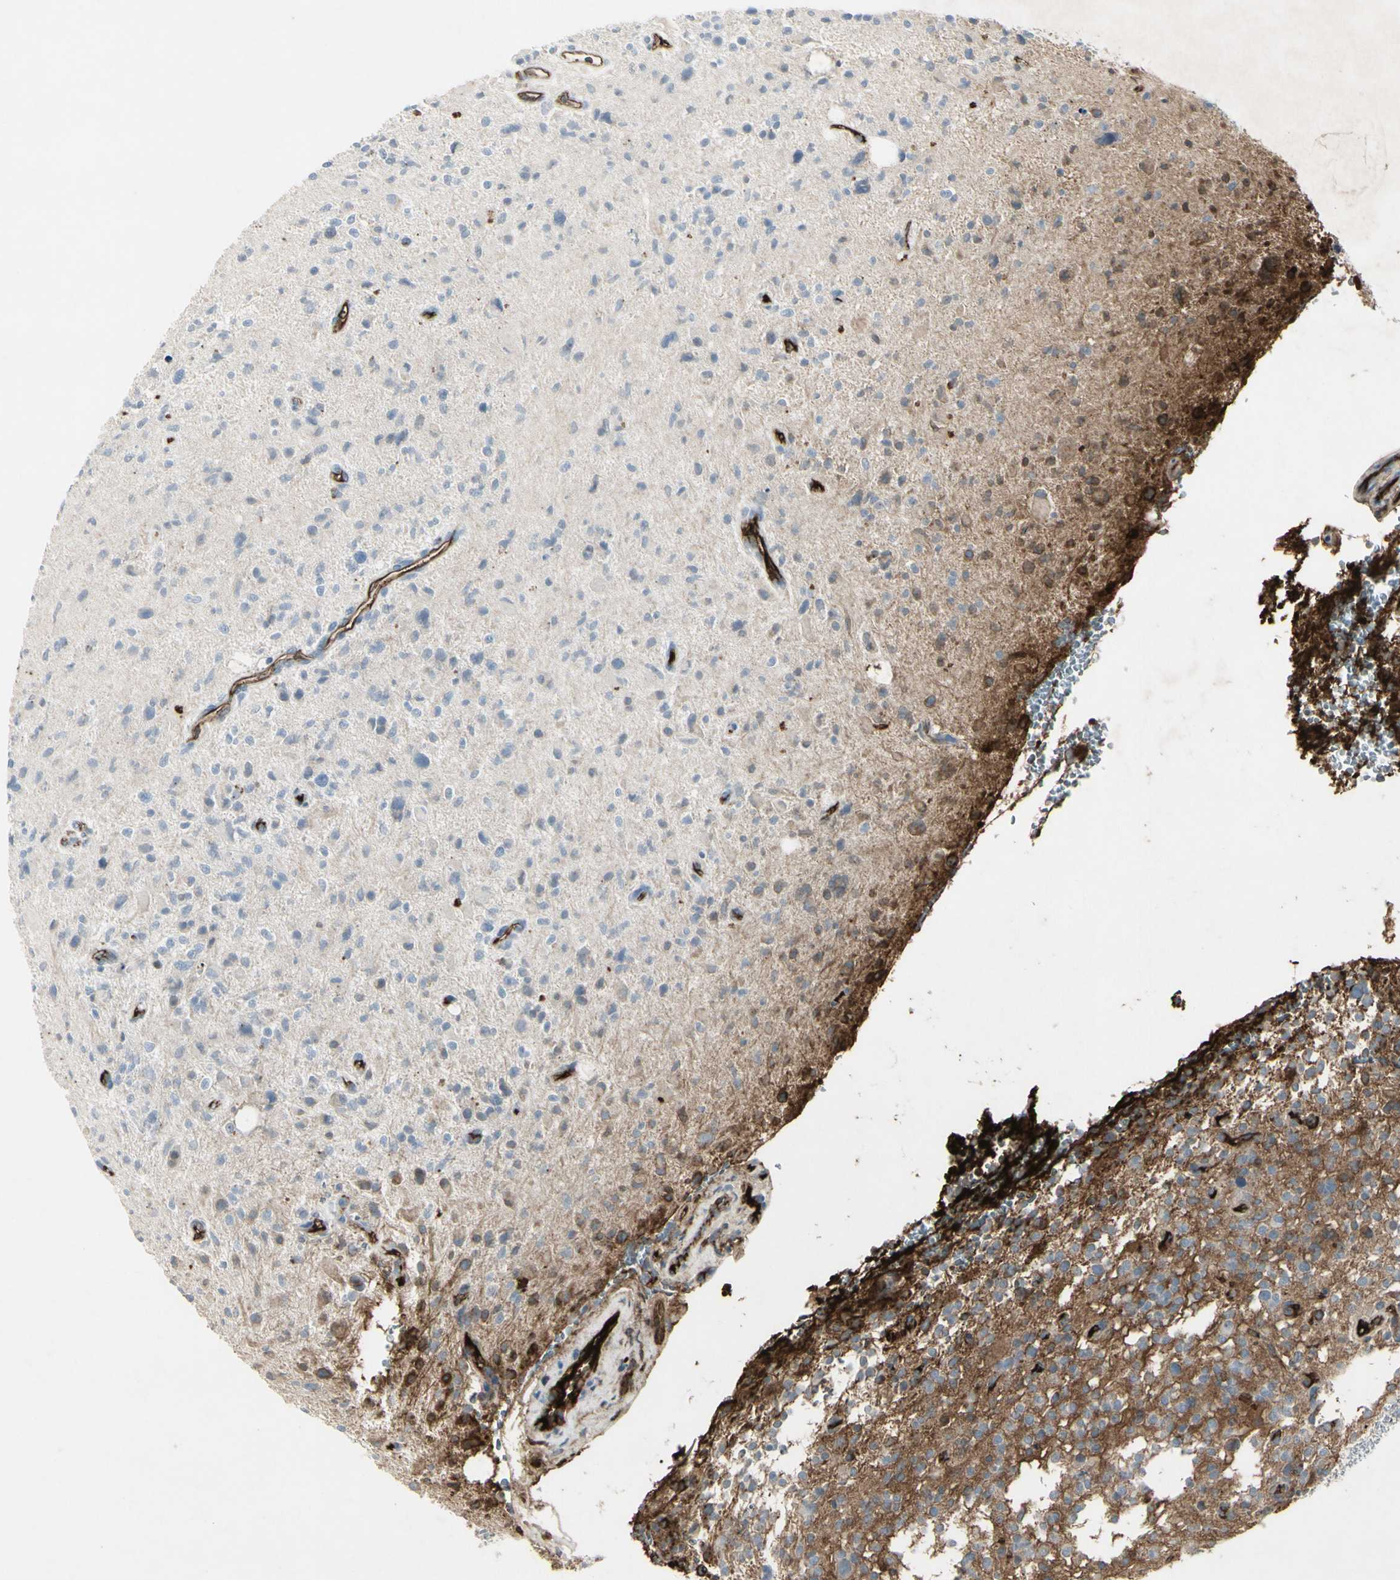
{"staining": {"intensity": "weak", "quantity": "<25%", "location": "cytoplasmic/membranous"}, "tissue": "glioma", "cell_type": "Tumor cells", "image_type": "cancer", "snomed": [{"axis": "morphology", "description": "Glioma, malignant, High grade"}, {"axis": "topography", "description": "Brain"}], "caption": "This is an immunohistochemistry image of human glioma. There is no expression in tumor cells.", "gene": "IGHM", "patient": {"sex": "male", "age": 48}}